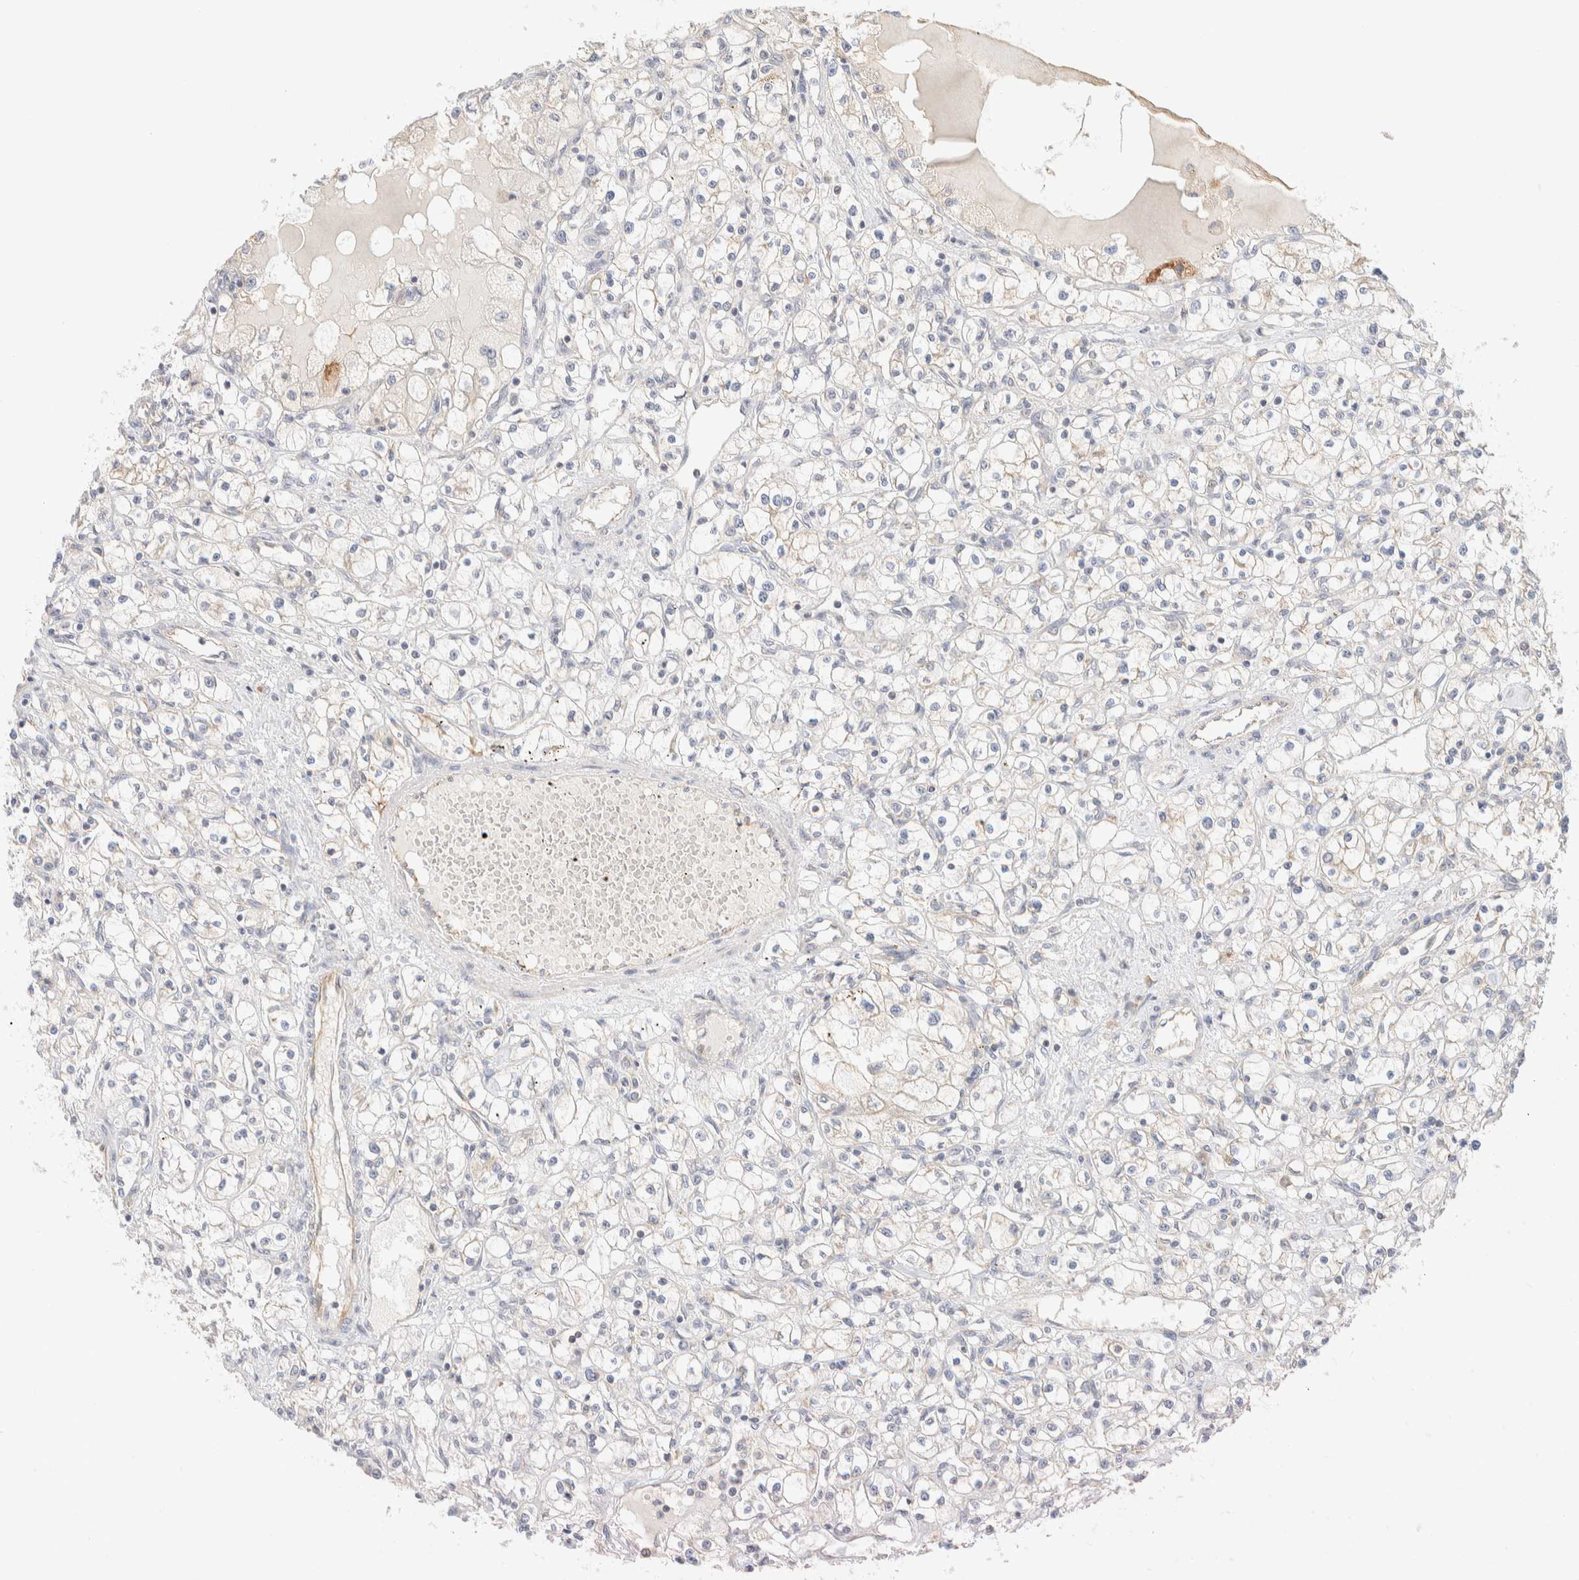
{"staining": {"intensity": "weak", "quantity": "<25%", "location": "cytoplasmic/membranous"}, "tissue": "renal cancer", "cell_type": "Tumor cells", "image_type": "cancer", "snomed": [{"axis": "morphology", "description": "Adenocarcinoma, NOS"}, {"axis": "topography", "description": "Kidney"}], "caption": "IHC image of neoplastic tissue: renal cancer stained with DAB demonstrates no significant protein expression in tumor cells.", "gene": "TBC1D8B", "patient": {"sex": "male", "age": 56}}